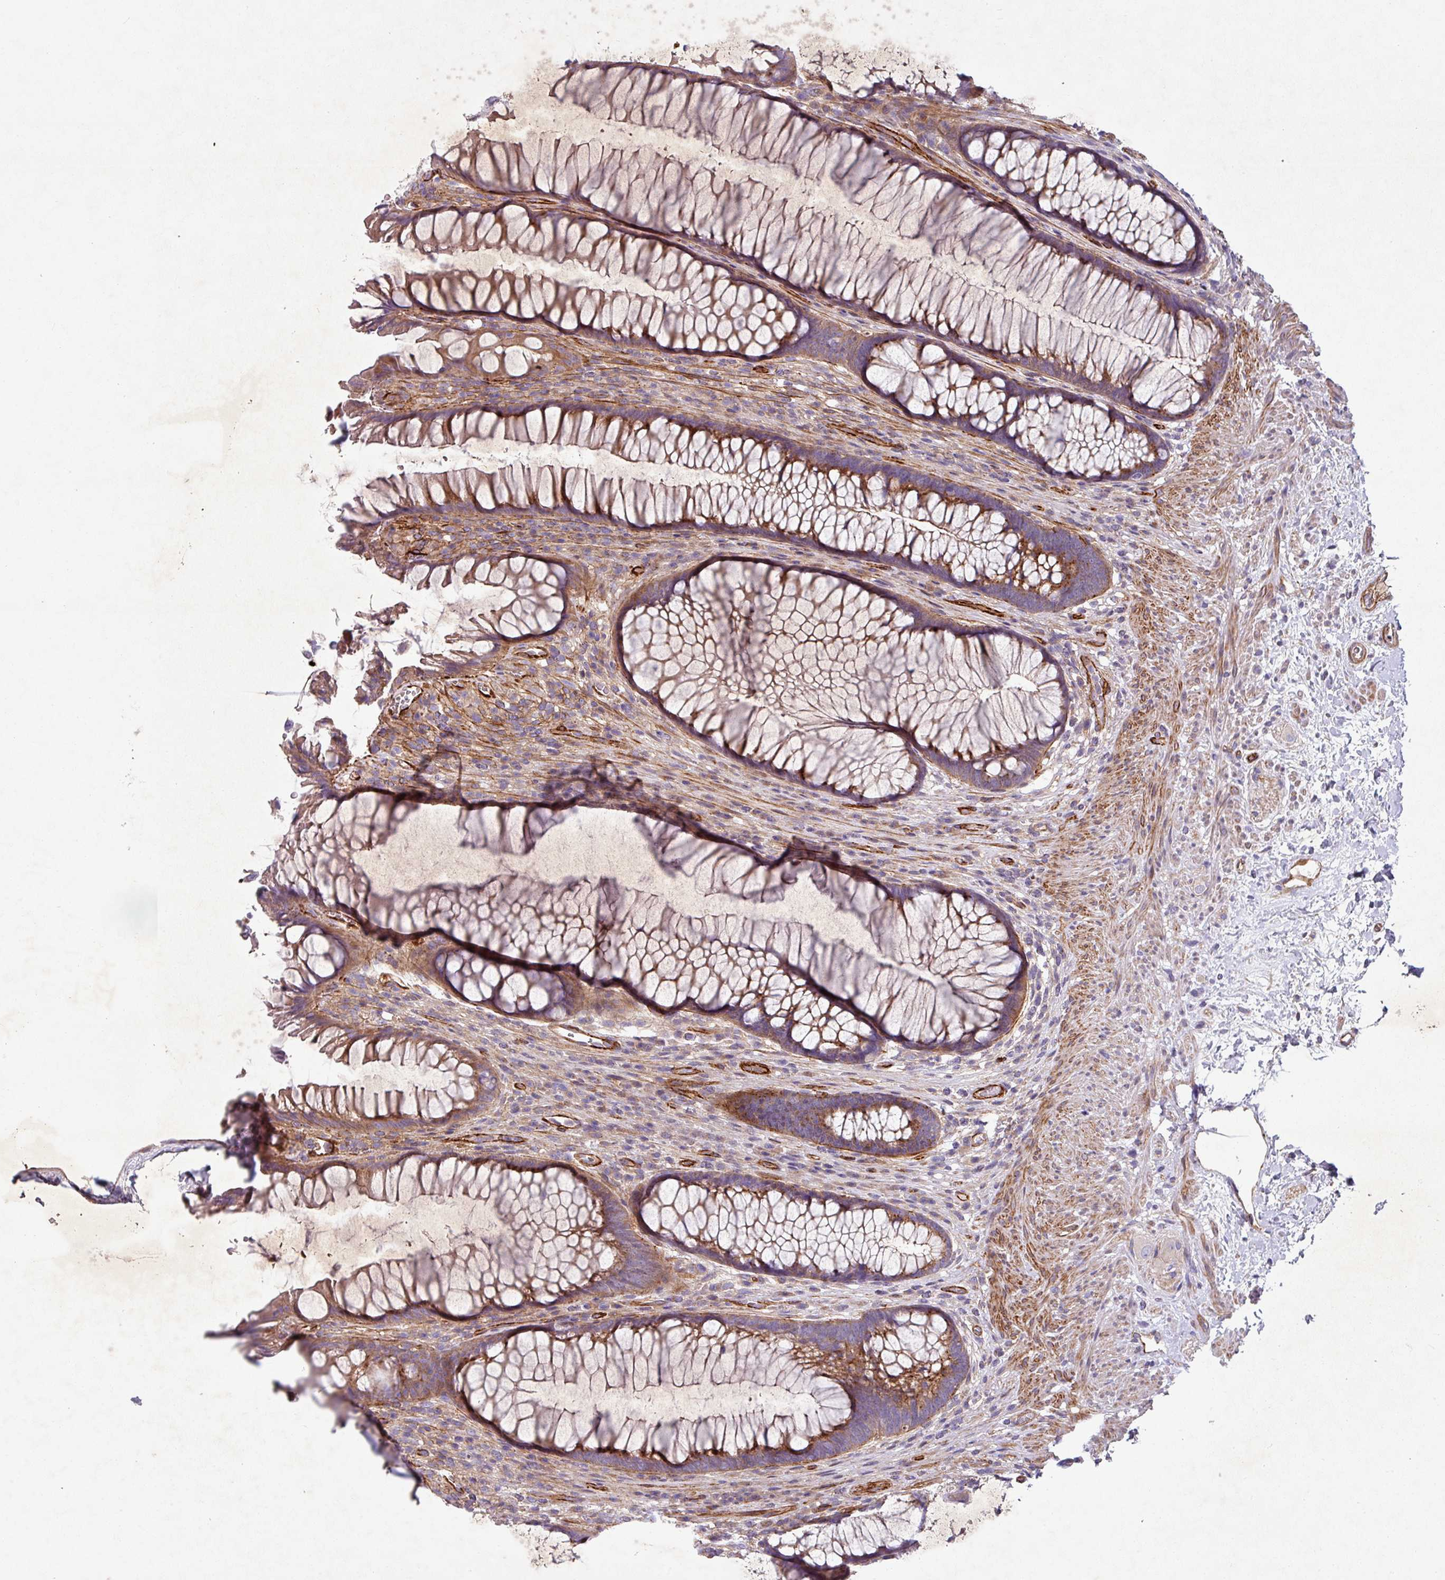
{"staining": {"intensity": "moderate", "quantity": ">75%", "location": "cytoplasmic/membranous"}, "tissue": "rectum", "cell_type": "Glandular cells", "image_type": "normal", "snomed": [{"axis": "morphology", "description": "Normal tissue, NOS"}, {"axis": "topography", "description": "Smooth muscle"}, {"axis": "topography", "description": "Rectum"}], "caption": "DAB immunohistochemical staining of normal human rectum demonstrates moderate cytoplasmic/membranous protein expression in about >75% of glandular cells.", "gene": "ATP2C2", "patient": {"sex": "male", "age": 53}}